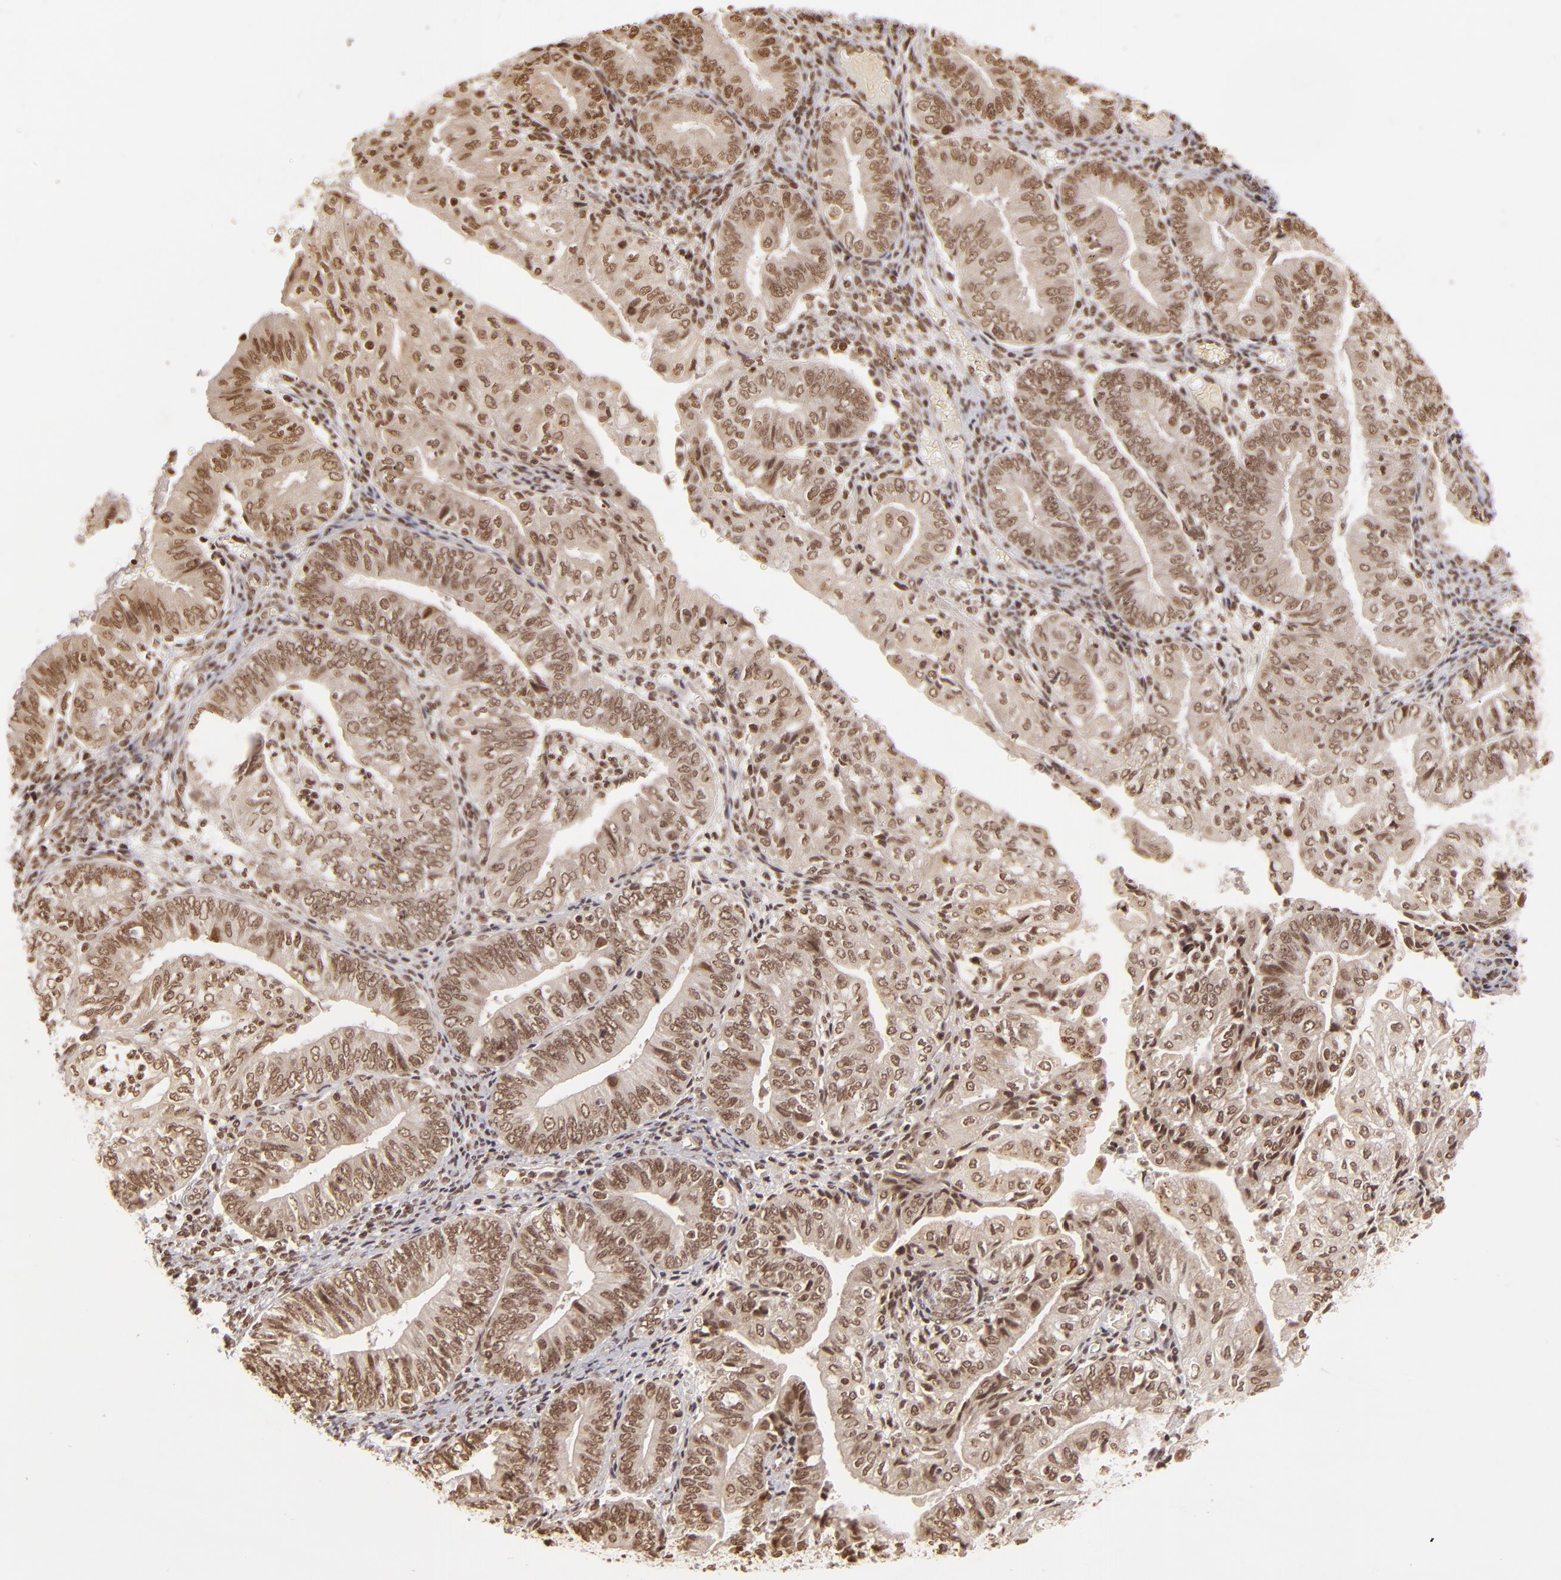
{"staining": {"intensity": "moderate", "quantity": ">75%", "location": "nuclear"}, "tissue": "endometrial cancer", "cell_type": "Tumor cells", "image_type": "cancer", "snomed": [{"axis": "morphology", "description": "Adenocarcinoma, NOS"}, {"axis": "topography", "description": "Endometrium"}], "caption": "A high-resolution photomicrograph shows immunohistochemistry staining of endometrial adenocarcinoma, which displays moderate nuclear staining in about >75% of tumor cells. The protein of interest is stained brown, and the nuclei are stained in blue (DAB IHC with brightfield microscopy, high magnification).", "gene": "CUL3", "patient": {"sex": "female", "age": 55}}